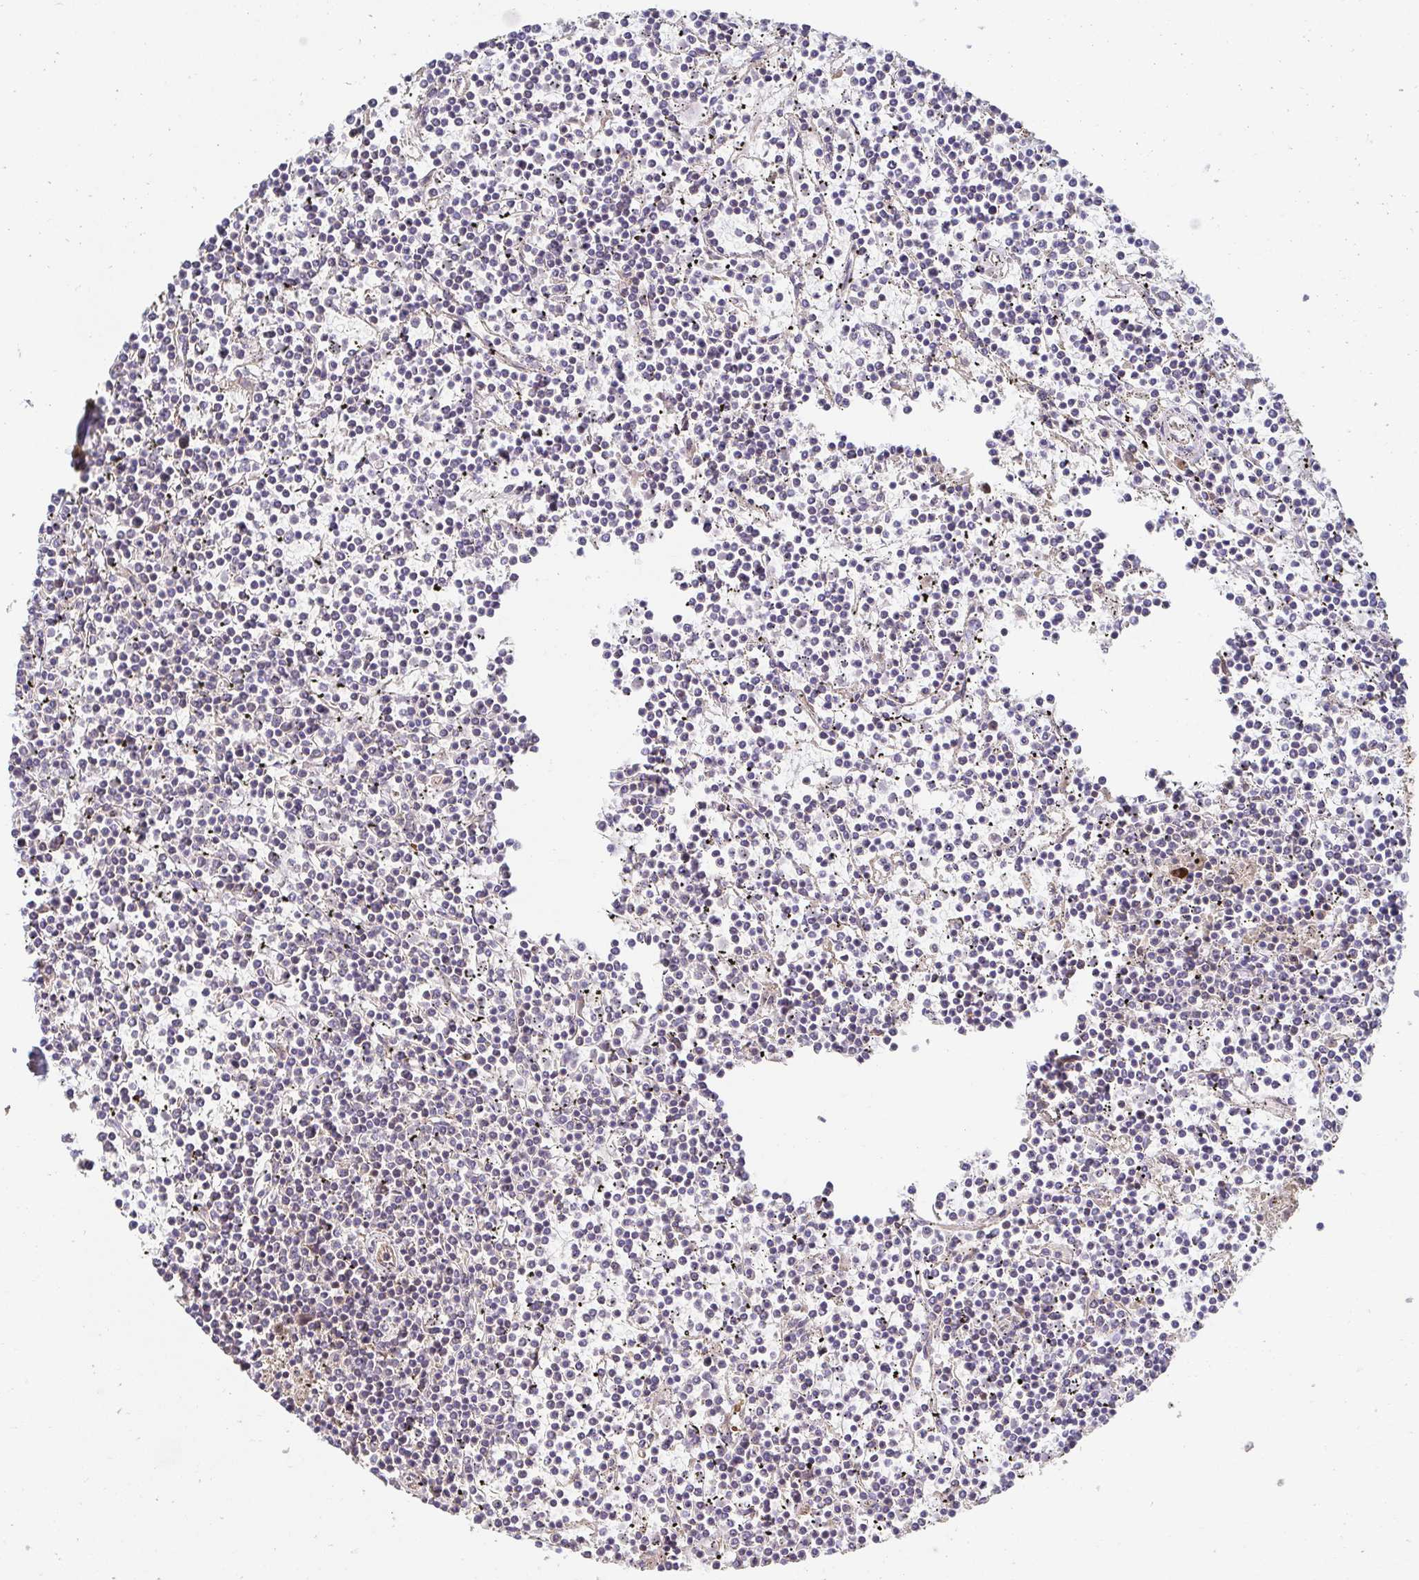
{"staining": {"intensity": "negative", "quantity": "none", "location": "none"}, "tissue": "lymphoma", "cell_type": "Tumor cells", "image_type": "cancer", "snomed": [{"axis": "morphology", "description": "Malignant lymphoma, non-Hodgkin's type, Low grade"}, {"axis": "topography", "description": "Spleen"}], "caption": "There is no significant expression in tumor cells of malignant lymphoma, non-Hodgkin's type (low-grade). (IHC, brightfield microscopy, high magnification).", "gene": "APBB1", "patient": {"sex": "female", "age": 19}}